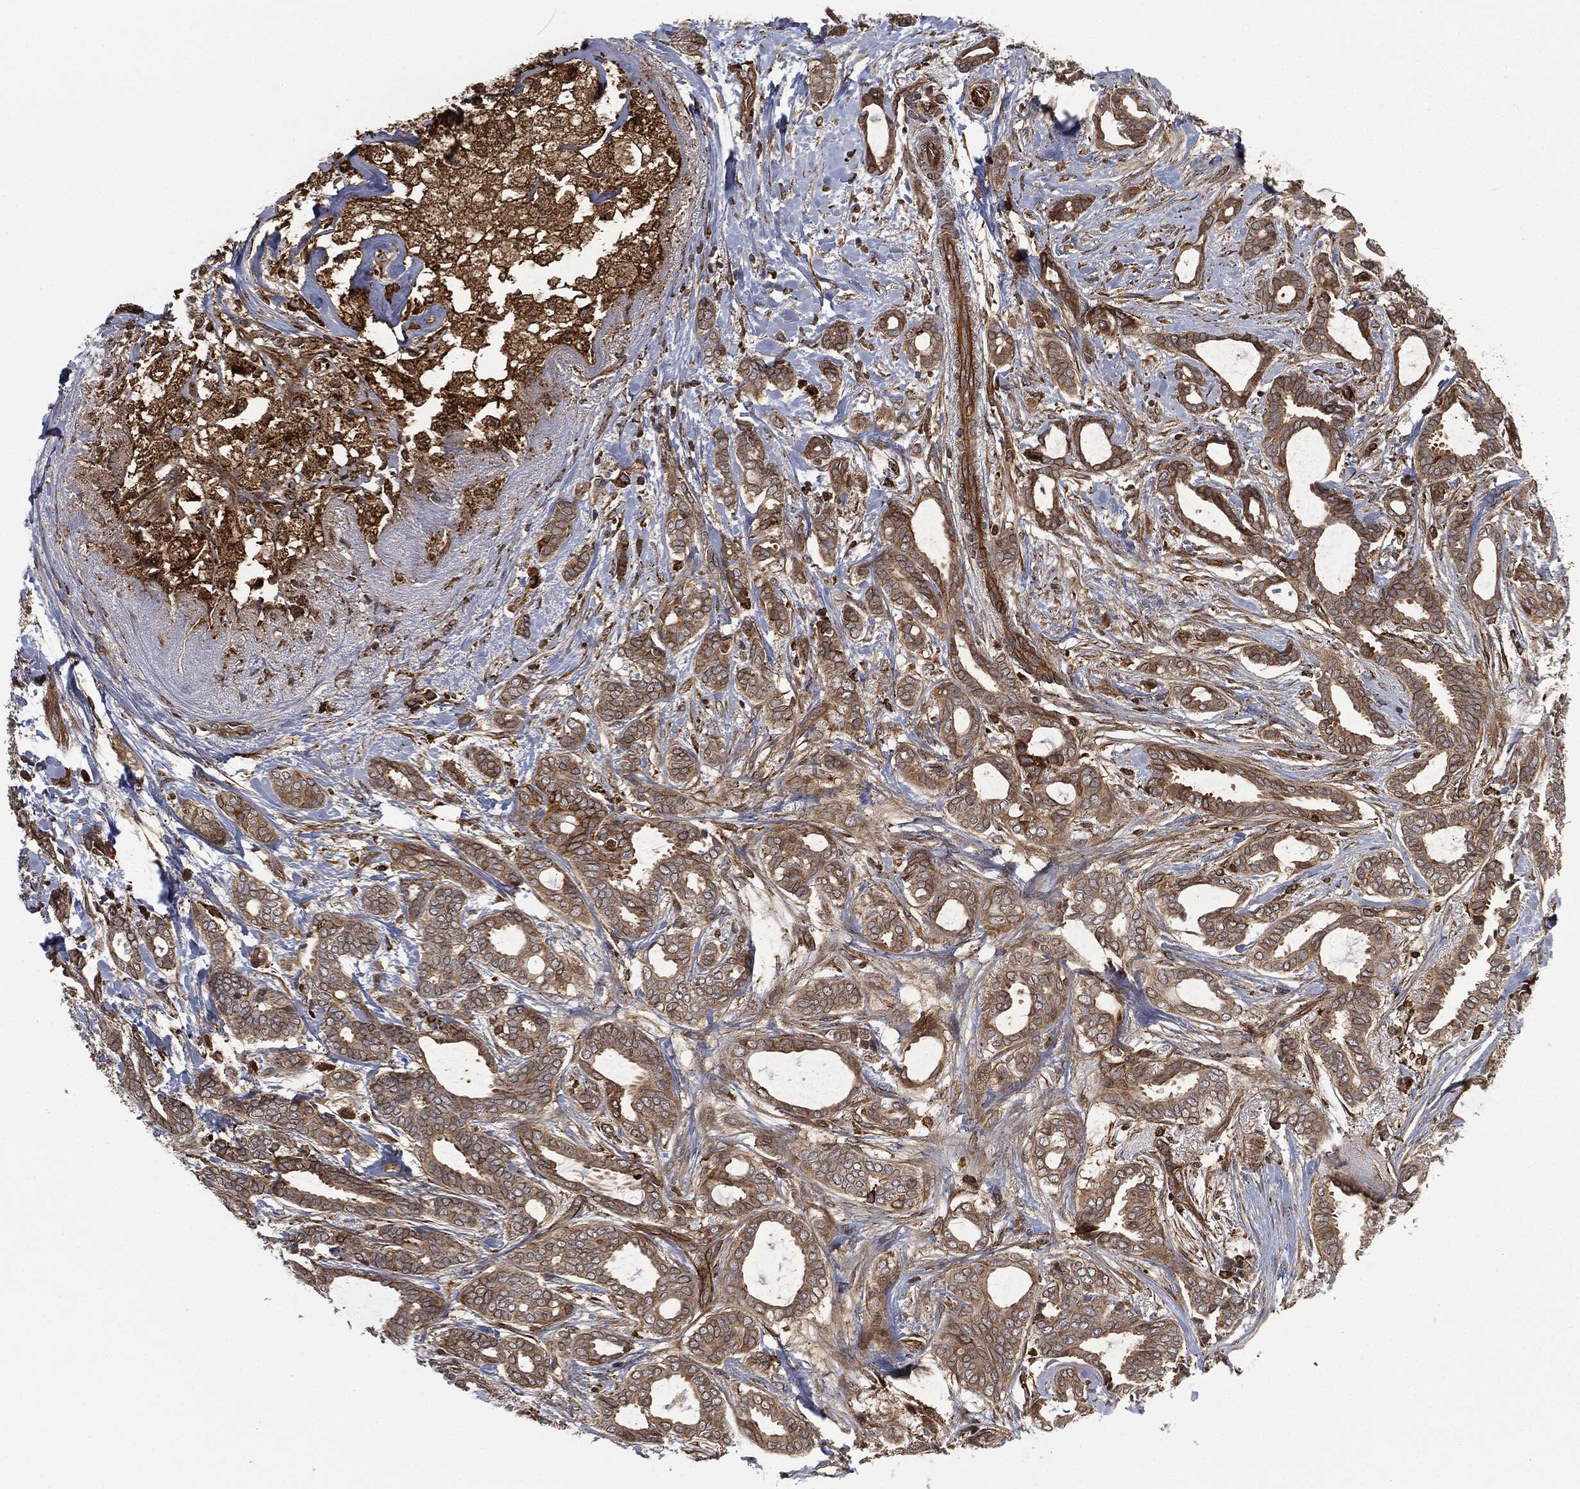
{"staining": {"intensity": "moderate", "quantity": ">75%", "location": "cytoplasmic/membranous"}, "tissue": "breast cancer", "cell_type": "Tumor cells", "image_type": "cancer", "snomed": [{"axis": "morphology", "description": "Duct carcinoma"}, {"axis": "topography", "description": "Breast"}], "caption": "DAB immunohistochemical staining of breast cancer (invasive ductal carcinoma) displays moderate cytoplasmic/membranous protein positivity in about >75% of tumor cells. (DAB IHC with brightfield microscopy, high magnification).", "gene": "RFTN1", "patient": {"sex": "female", "age": 51}}